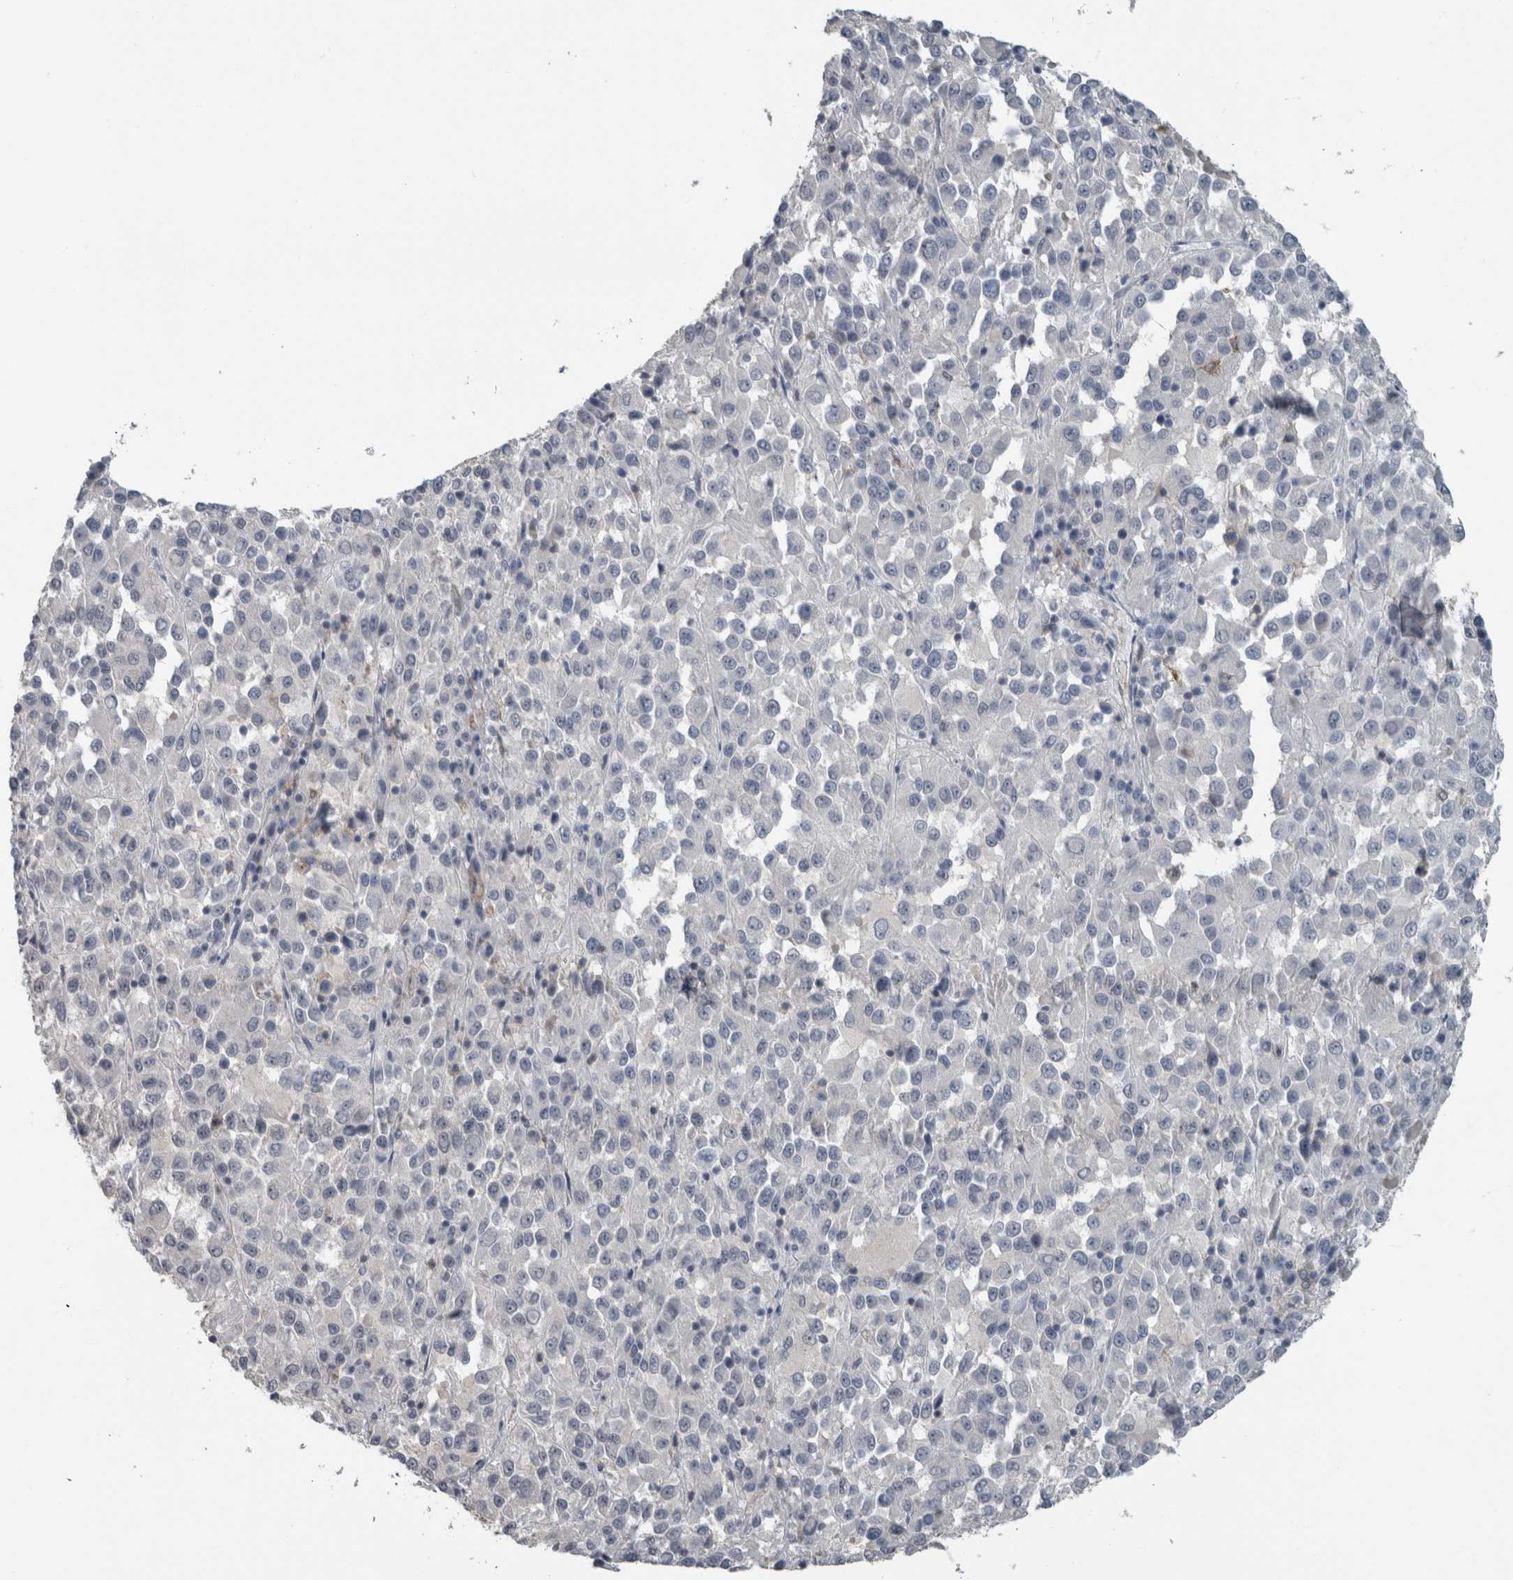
{"staining": {"intensity": "negative", "quantity": "none", "location": "none"}, "tissue": "melanoma", "cell_type": "Tumor cells", "image_type": "cancer", "snomed": [{"axis": "morphology", "description": "Malignant melanoma, Metastatic site"}, {"axis": "topography", "description": "Lung"}], "caption": "This micrograph is of melanoma stained with IHC to label a protein in brown with the nuclei are counter-stained blue. There is no expression in tumor cells.", "gene": "ACSF2", "patient": {"sex": "male", "age": 64}}